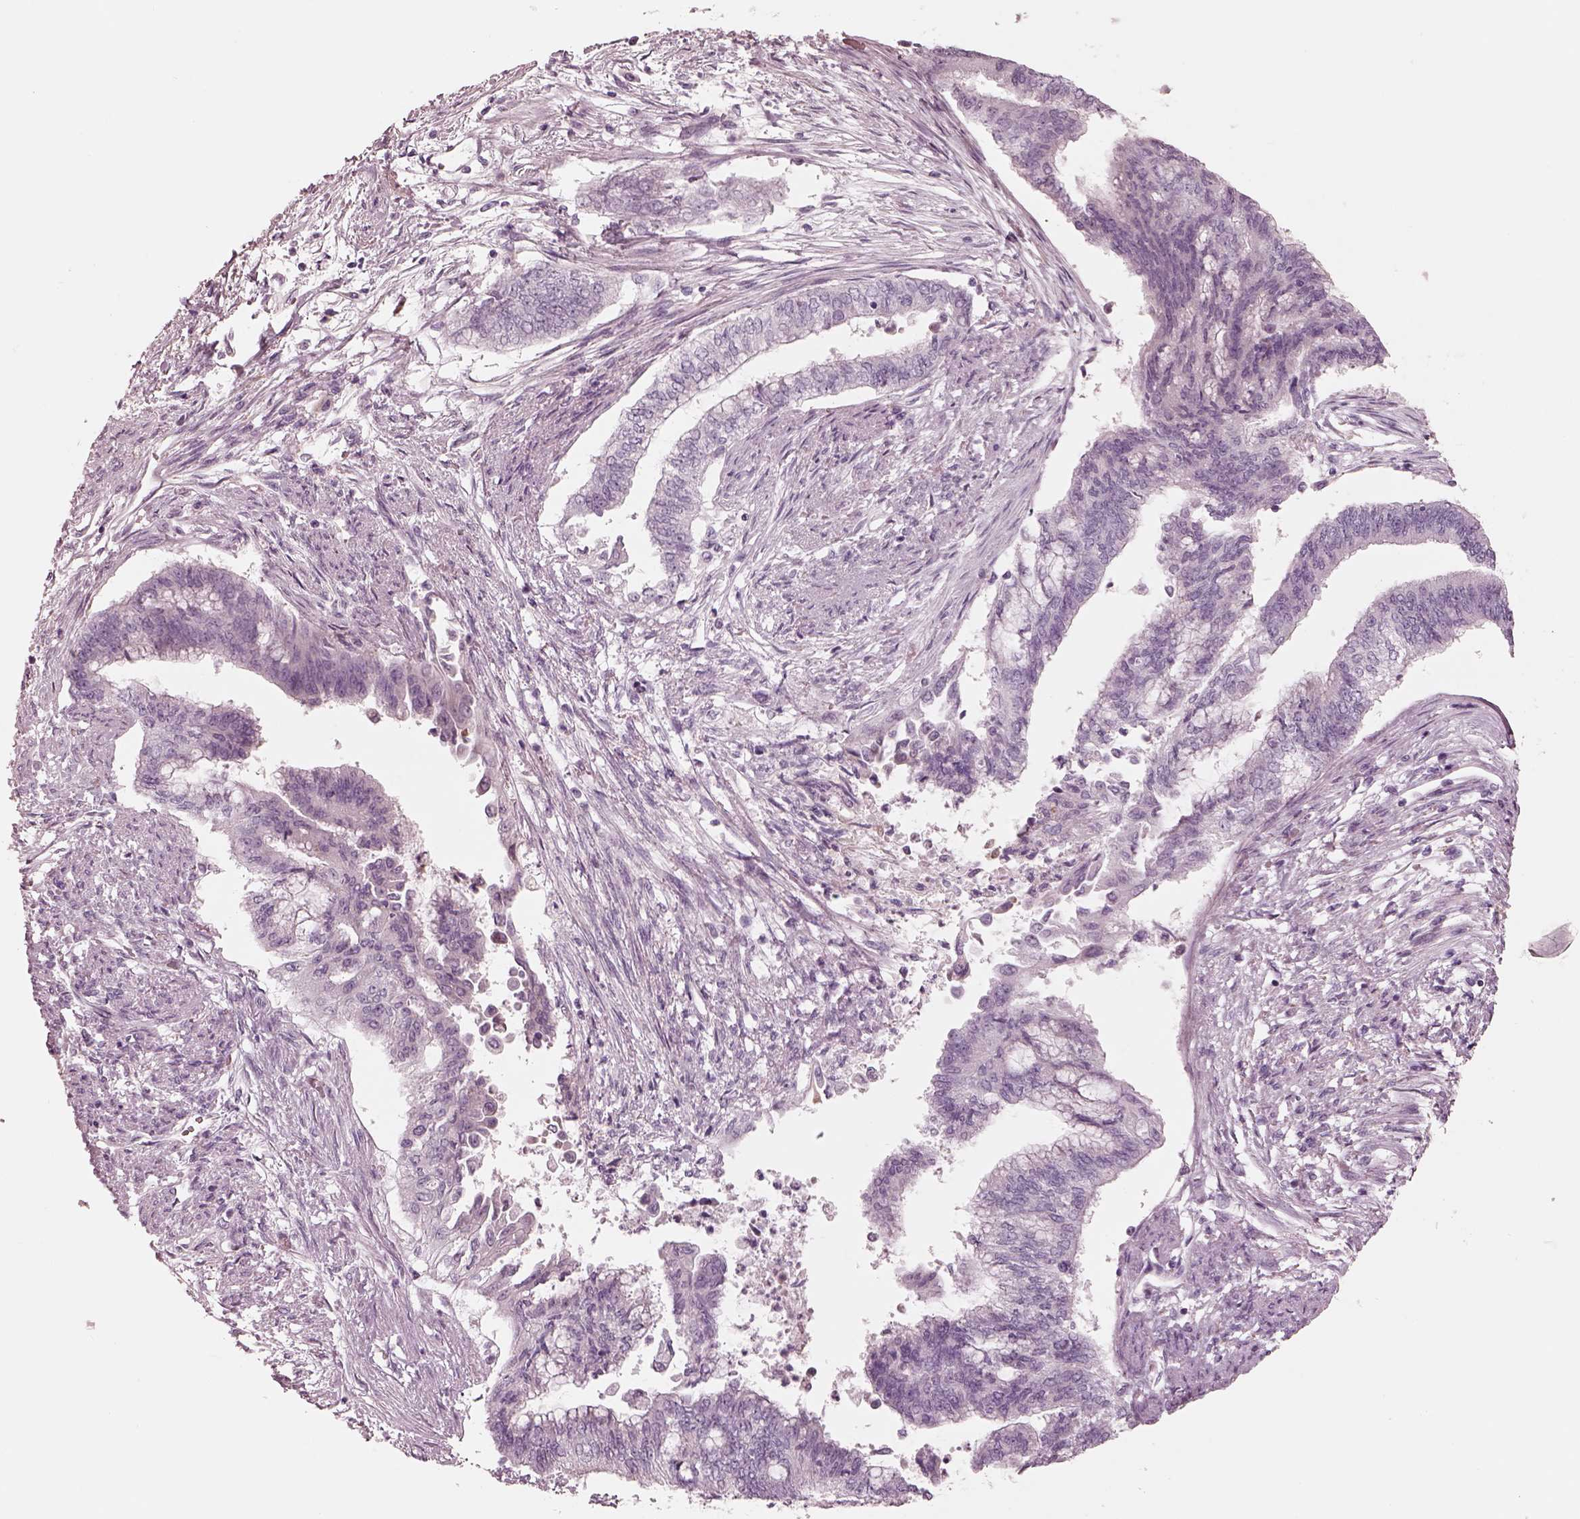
{"staining": {"intensity": "negative", "quantity": "none", "location": "none"}, "tissue": "endometrial cancer", "cell_type": "Tumor cells", "image_type": "cancer", "snomed": [{"axis": "morphology", "description": "Adenocarcinoma, NOS"}, {"axis": "topography", "description": "Endometrium"}], "caption": "DAB (3,3'-diaminobenzidine) immunohistochemical staining of adenocarcinoma (endometrial) reveals no significant positivity in tumor cells.", "gene": "CADM2", "patient": {"sex": "female", "age": 65}}